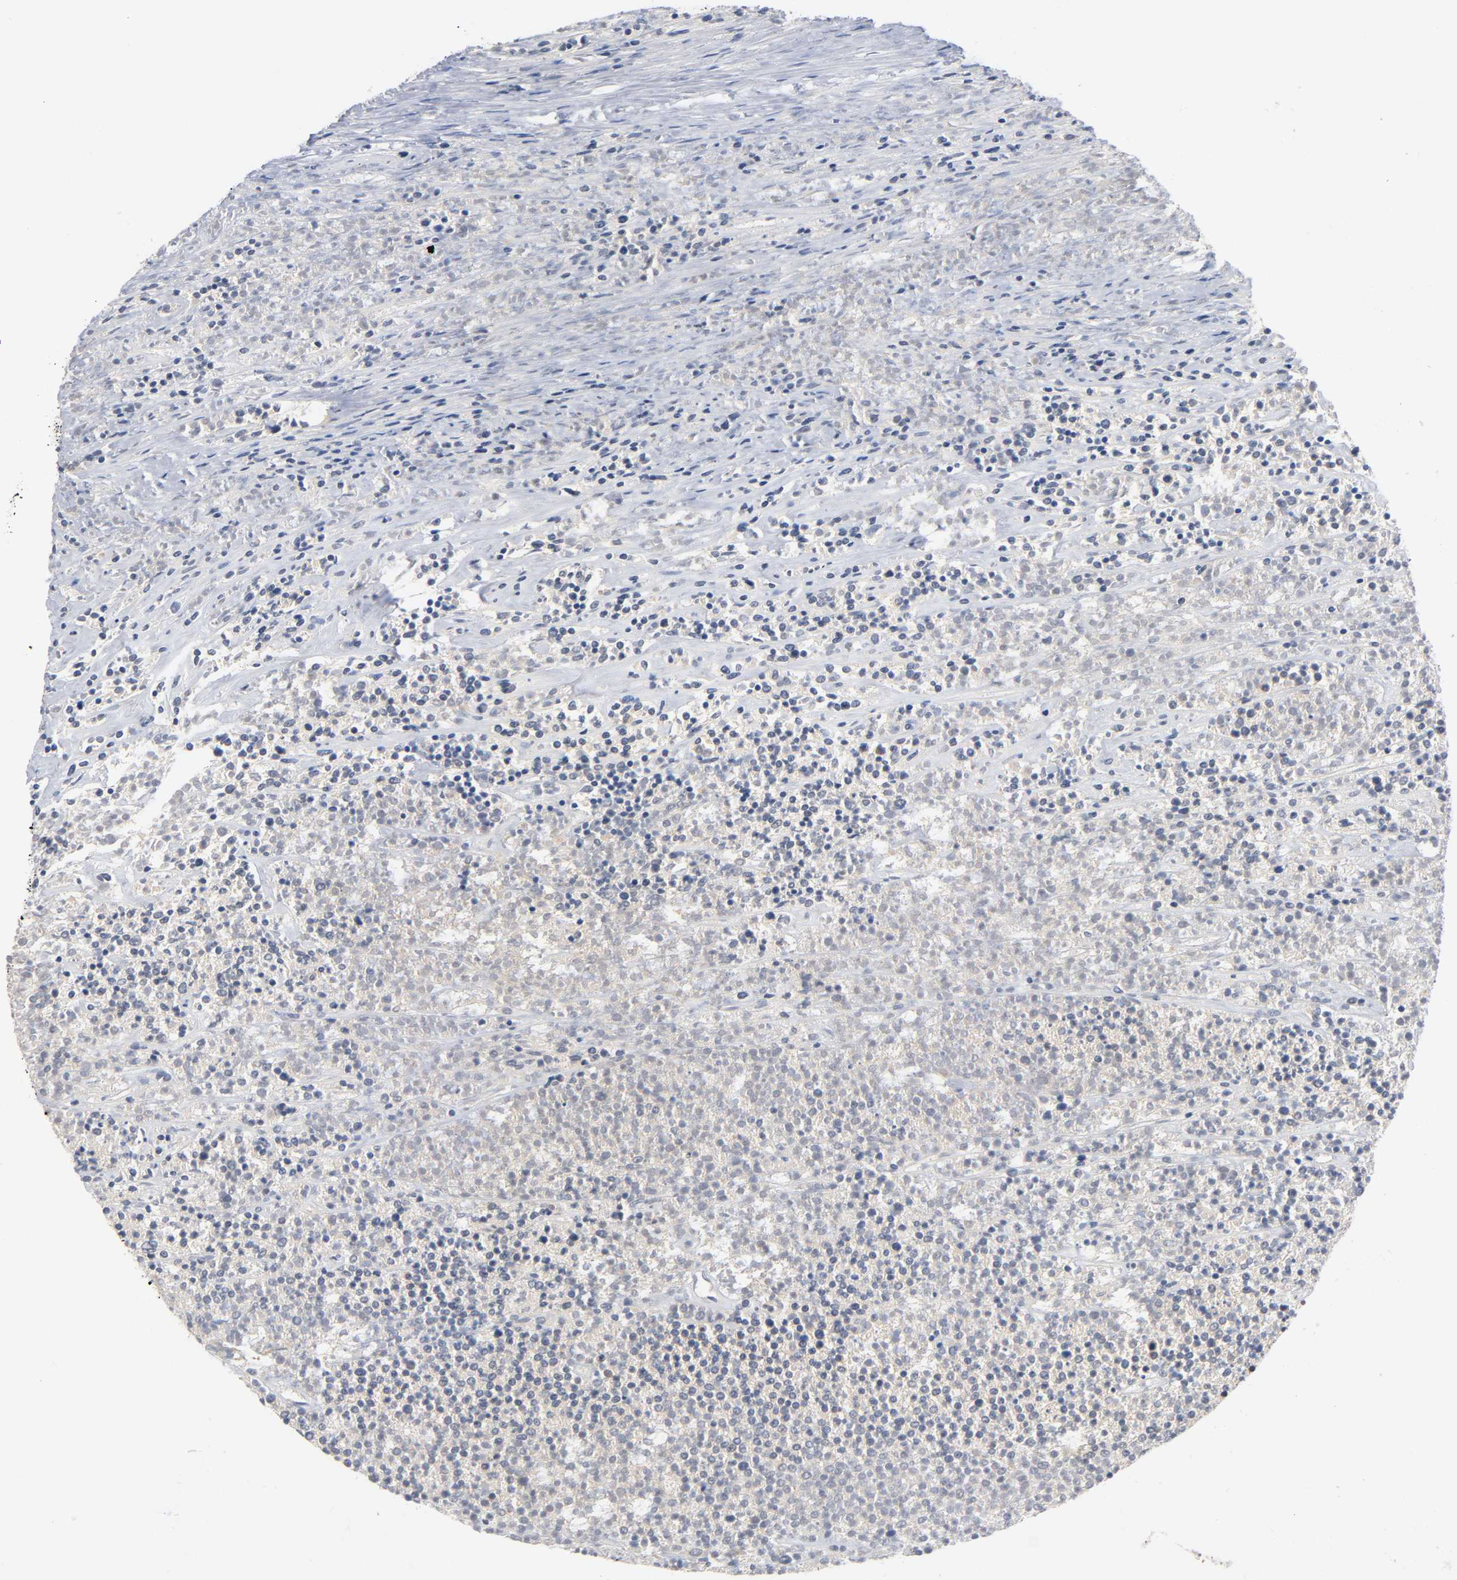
{"staining": {"intensity": "negative", "quantity": "none", "location": "none"}, "tissue": "lymphoma", "cell_type": "Tumor cells", "image_type": "cancer", "snomed": [{"axis": "morphology", "description": "Malignant lymphoma, non-Hodgkin's type, High grade"}, {"axis": "topography", "description": "Lymph node"}], "caption": "An immunohistochemistry image of lymphoma is shown. There is no staining in tumor cells of lymphoma. (DAB (3,3'-diaminobenzidine) IHC with hematoxylin counter stain).", "gene": "PRKAB1", "patient": {"sex": "female", "age": 73}}